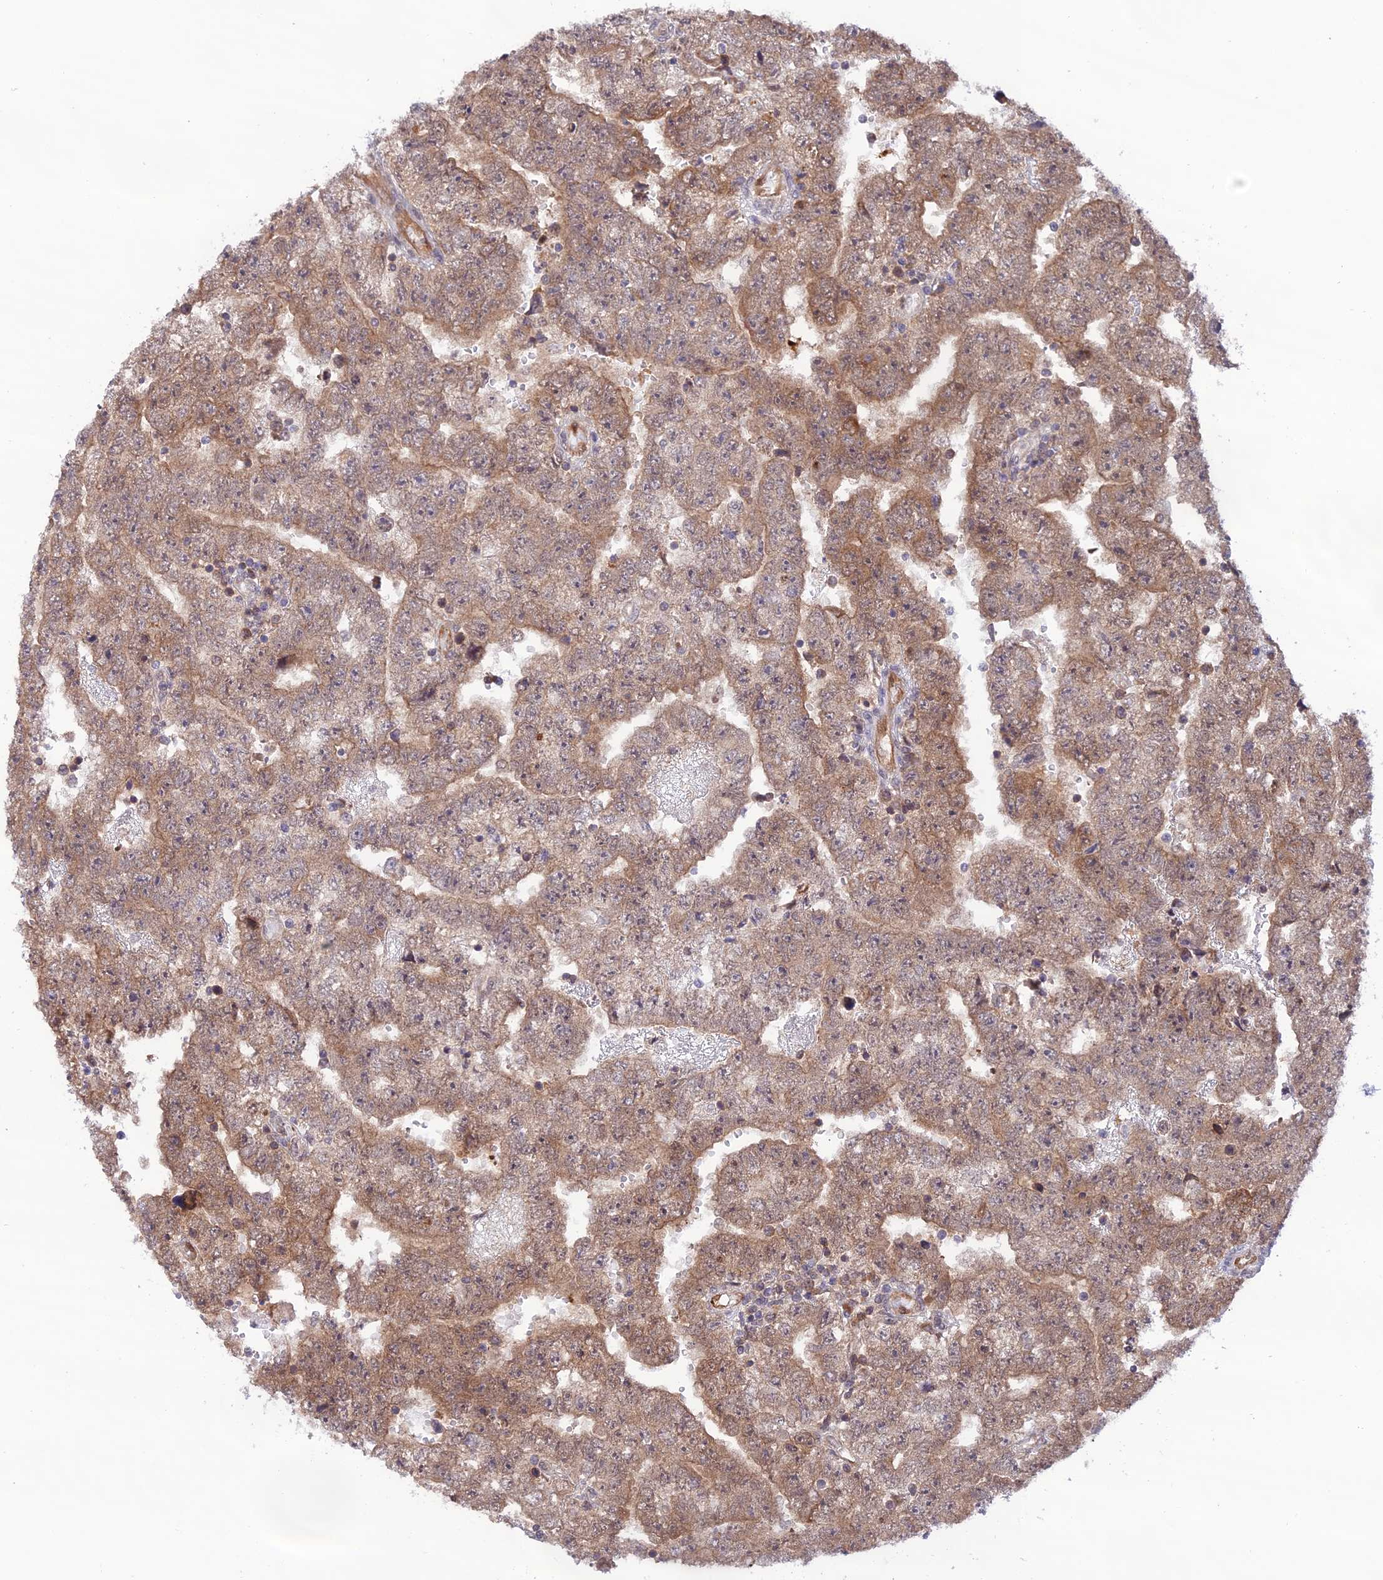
{"staining": {"intensity": "moderate", "quantity": "<25%", "location": "cytoplasmic/membranous"}, "tissue": "testis cancer", "cell_type": "Tumor cells", "image_type": "cancer", "snomed": [{"axis": "morphology", "description": "Carcinoma, Embryonal, NOS"}, {"axis": "topography", "description": "Testis"}], "caption": "Immunohistochemistry (IHC) of embryonal carcinoma (testis) shows low levels of moderate cytoplasmic/membranous staining in approximately <25% of tumor cells. (DAB (3,3'-diaminobenzidine) = brown stain, brightfield microscopy at high magnification).", "gene": "TRIM40", "patient": {"sex": "male", "age": 25}}